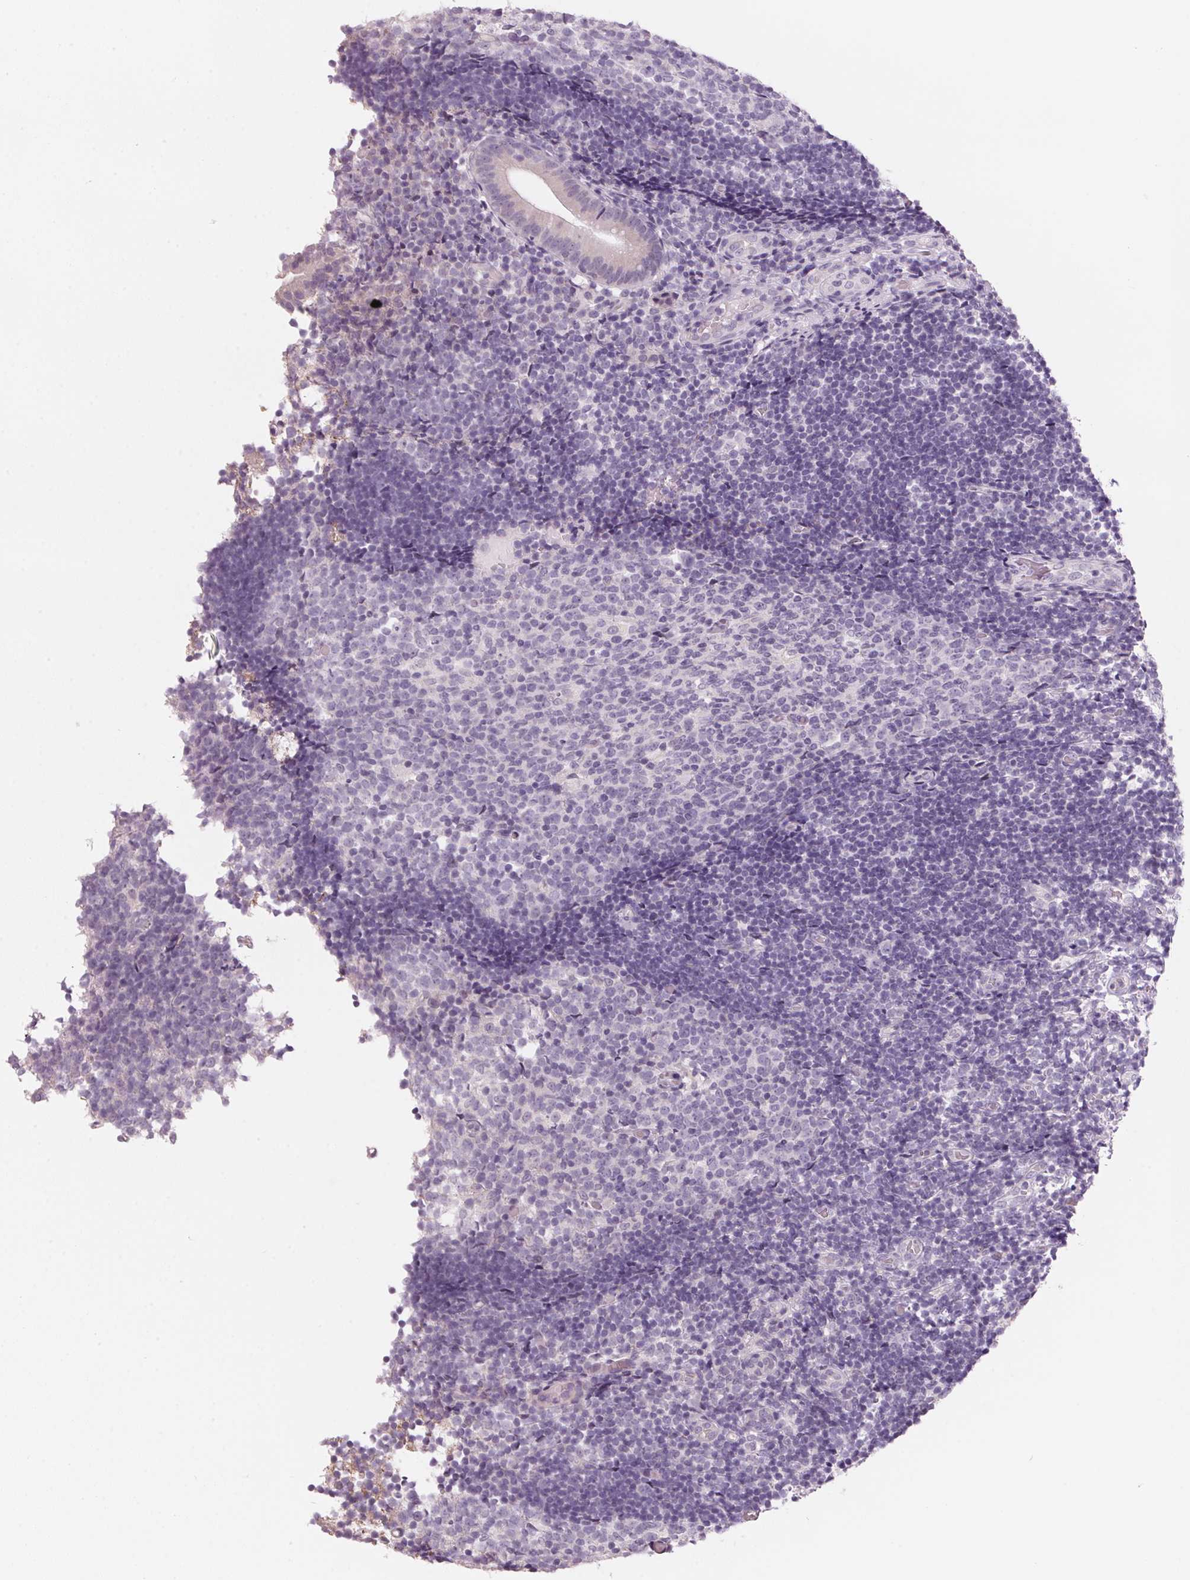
{"staining": {"intensity": "weak", "quantity": "<25%", "location": "cytoplasmic/membranous"}, "tissue": "appendix", "cell_type": "Glandular cells", "image_type": "normal", "snomed": [{"axis": "morphology", "description": "Normal tissue, NOS"}, {"axis": "topography", "description": "Appendix"}], "caption": "Photomicrograph shows no protein staining in glandular cells of normal appendix. Nuclei are stained in blue.", "gene": "ADAM20", "patient": {"sex": "female", "age": 32}}